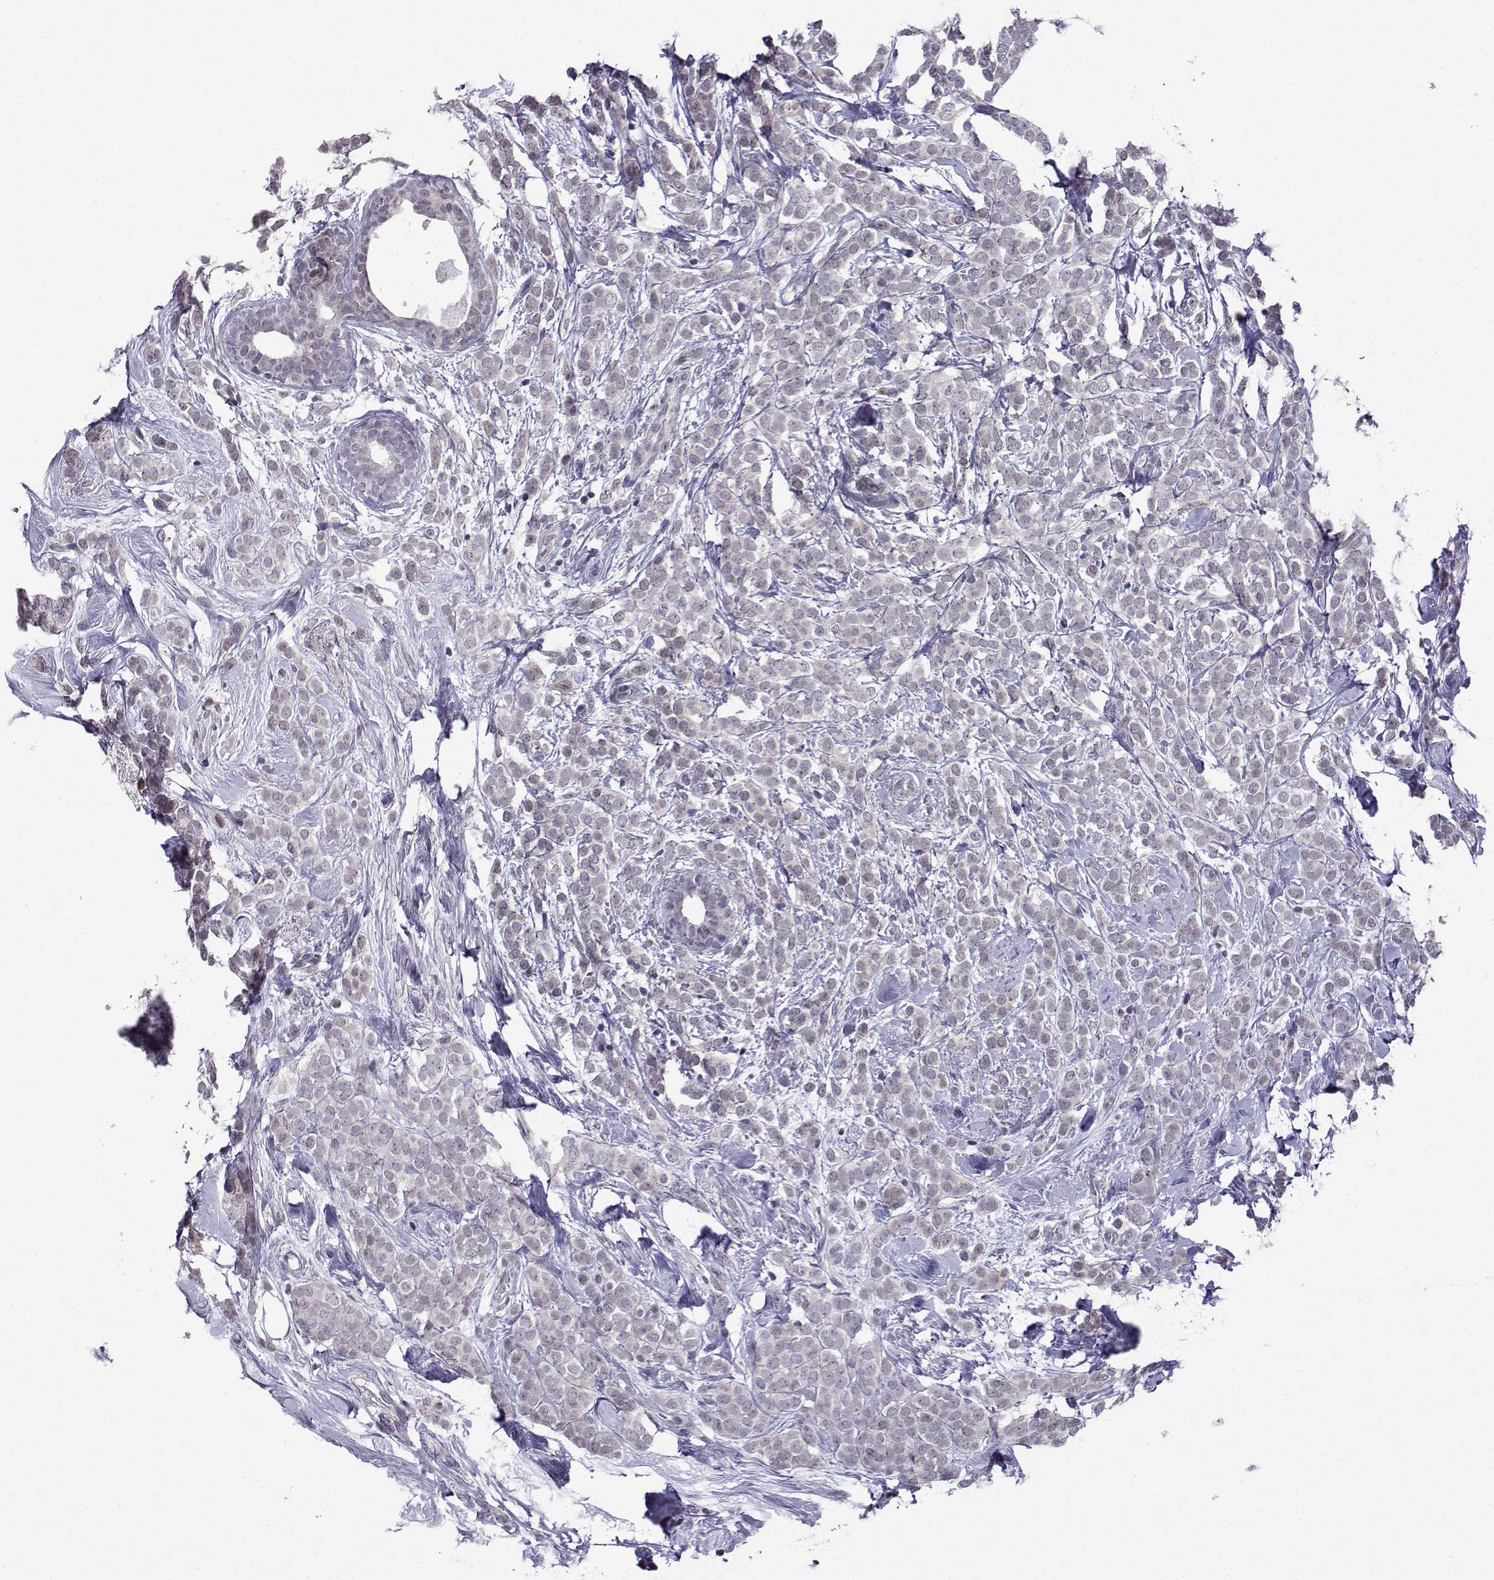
{"staining": {"intensity": "negative", "quantity": "none", "location": "none"}, "tissue": "breast cancer", "cell_type": "Tumor cells", "image_type": "cancer", "snomed": [{"axis": "morphology", "description": "Lobular carcinoma"}, {"axis": "topography", "description": "Breast"}], "caption": "Human breast cancer stained for a protein using IHC exhibits no staining in tumor cells.", "gene": "FGF3", "patient": {"sex": "female", "age": 49}}